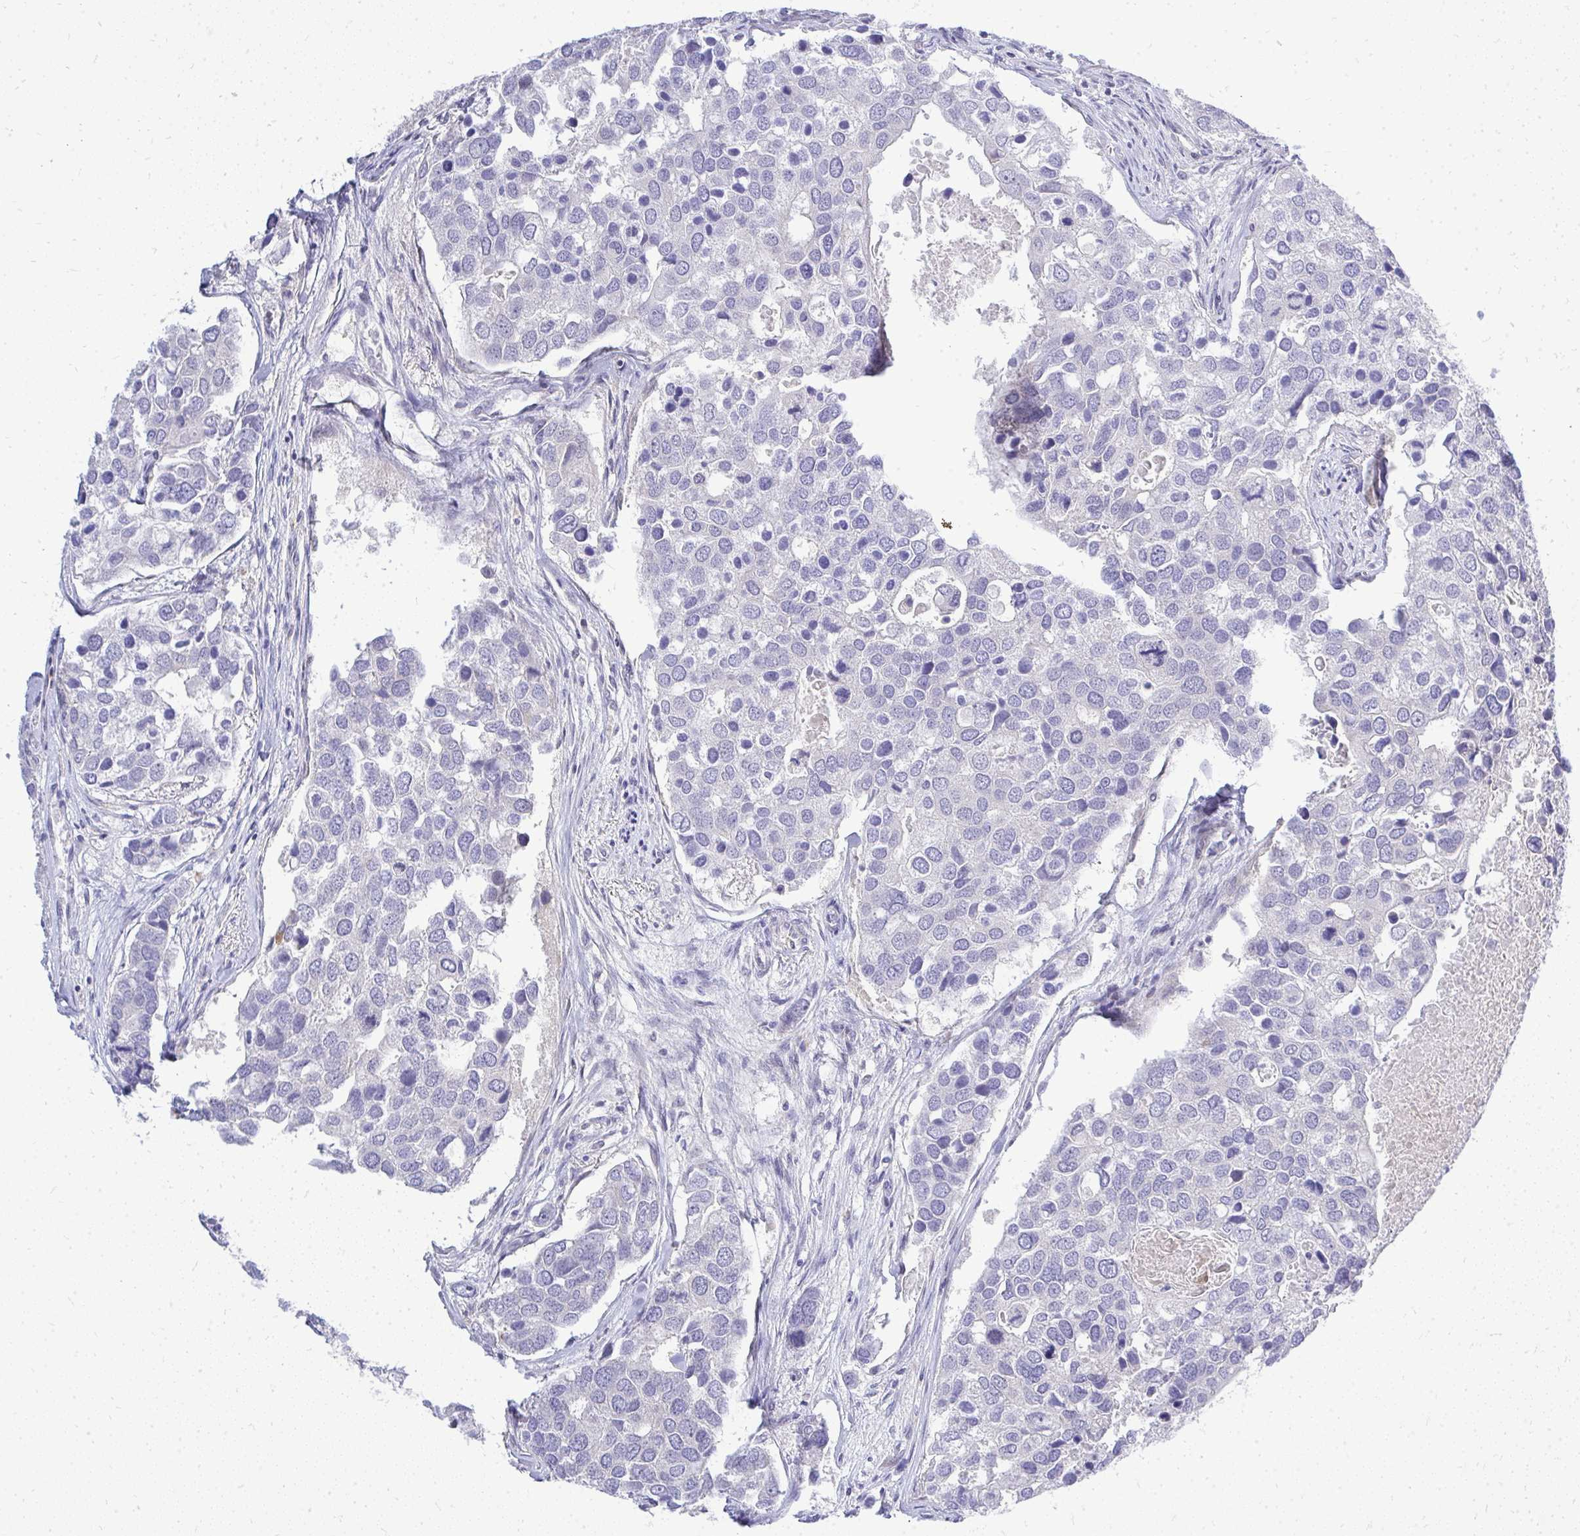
{"staining": {"intensity": "negative", "quantity": "none", "location": "none"}, "tissue": "breast cancer", "cell_type": "Tumor cells", "image_type": "cancer", "snomed": [{"axis": "morphology", "description": "Duct carcinoma"}, {"axis": "topography", "description": "Breast"}], "caption": "An immunohistochemistry (IHC) histopathology image of breast cancer is shown. There is no staining in tumor cells of breast cancer.", "gene": "OR8D1", "patient": {"sex": "female", "age": 83}}